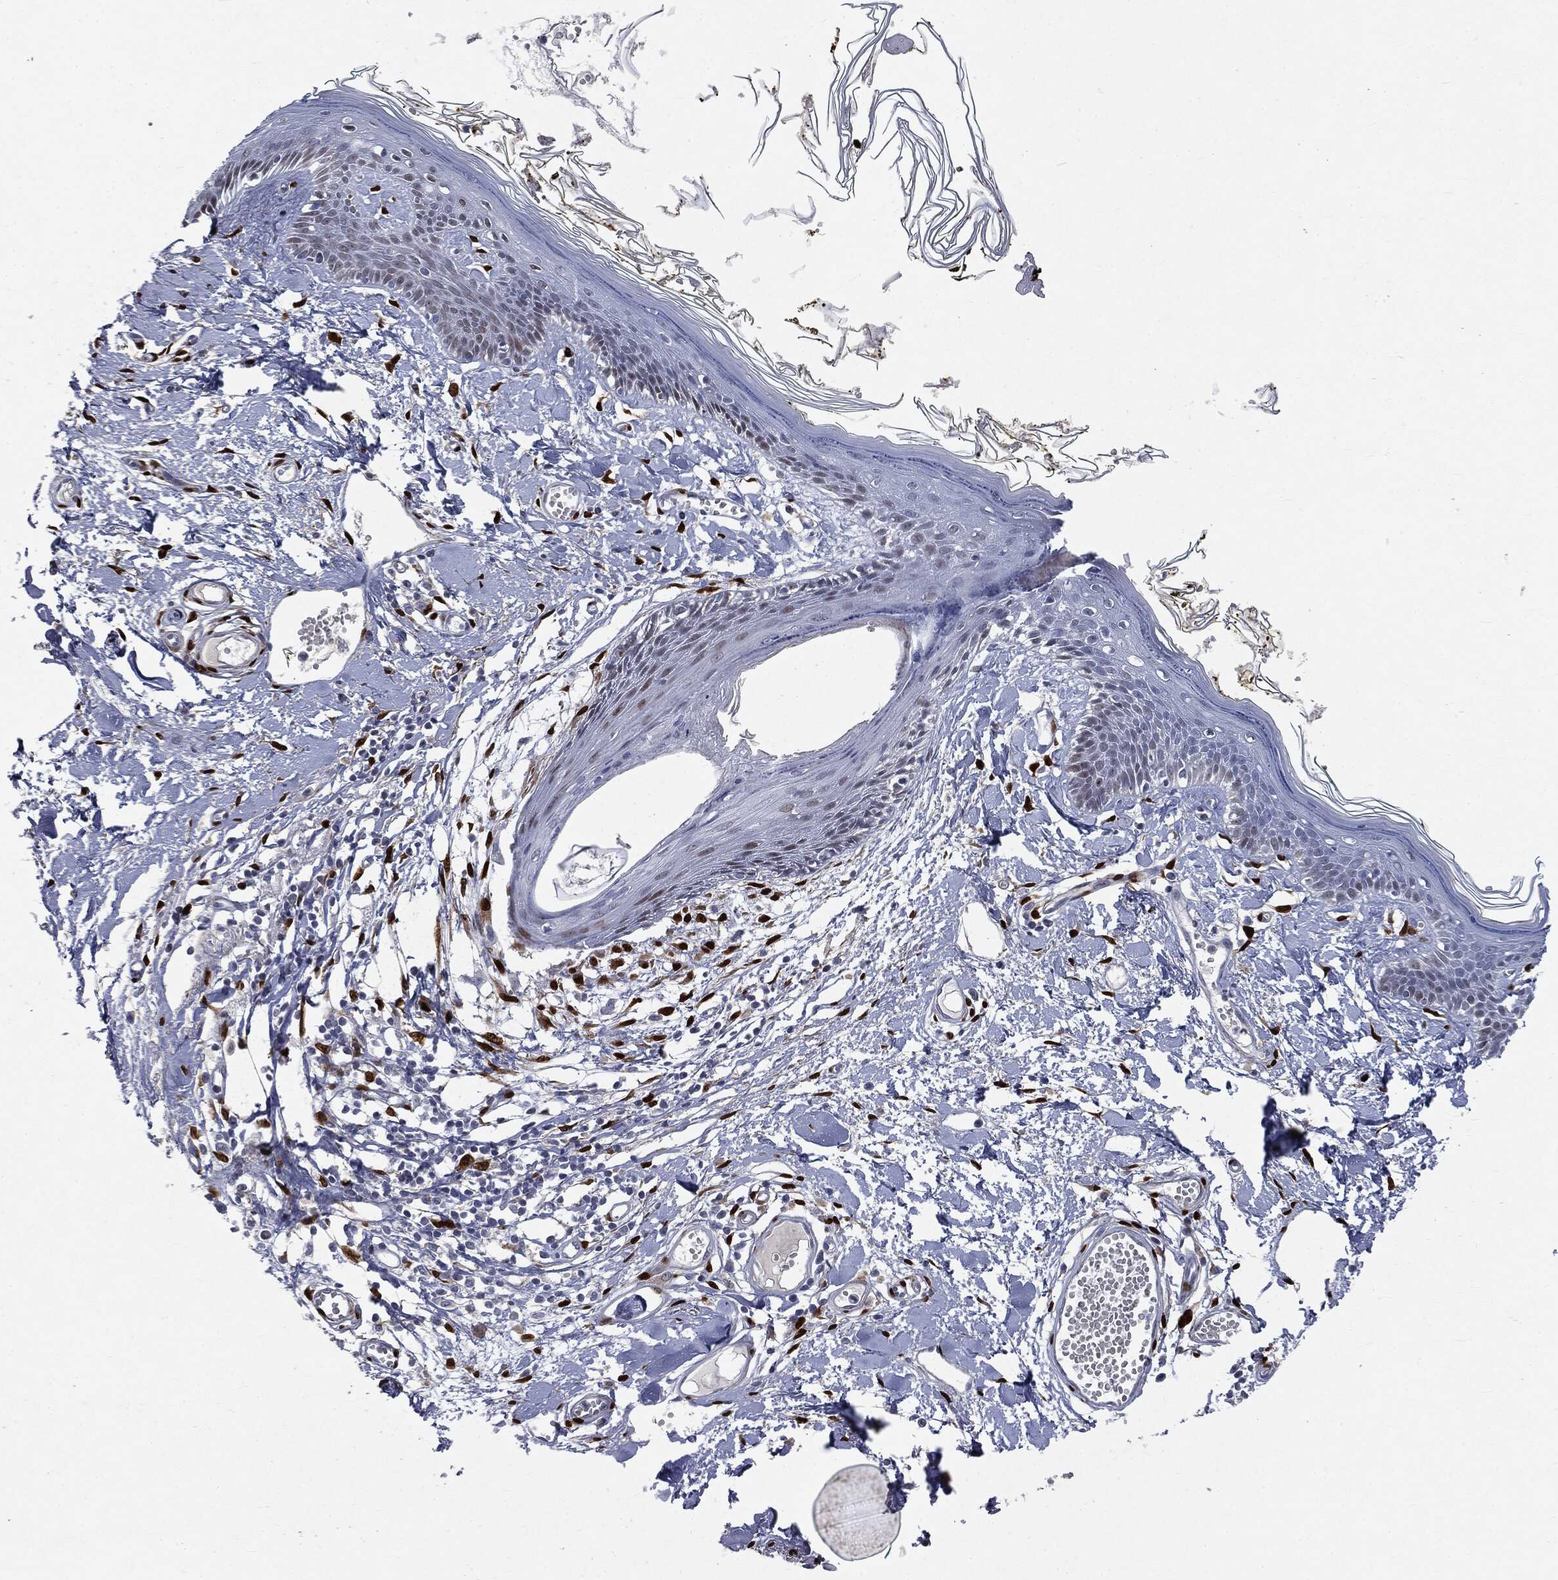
{"staining": {"intensity": "strong", "quantity": "<25%", "location": "cytoplasmic/membranous,nuclear"}, "tissue": "skin", "cell_type": "Fibroblasts", "image_type": "normal", "snomed": [{"axis": "morphology", "description": "Normal tissue, NOS"}, {"axis": "topography", "description": "Skin"}], "caption": "Benign skin exhibits strong cytoplasmic/membranous,nuclear positivity in about <25% of fibroblasts, visualized by immunohistochemistry.", "gene": "CASD1", "patient": {"sex": "male", "age": 76}}